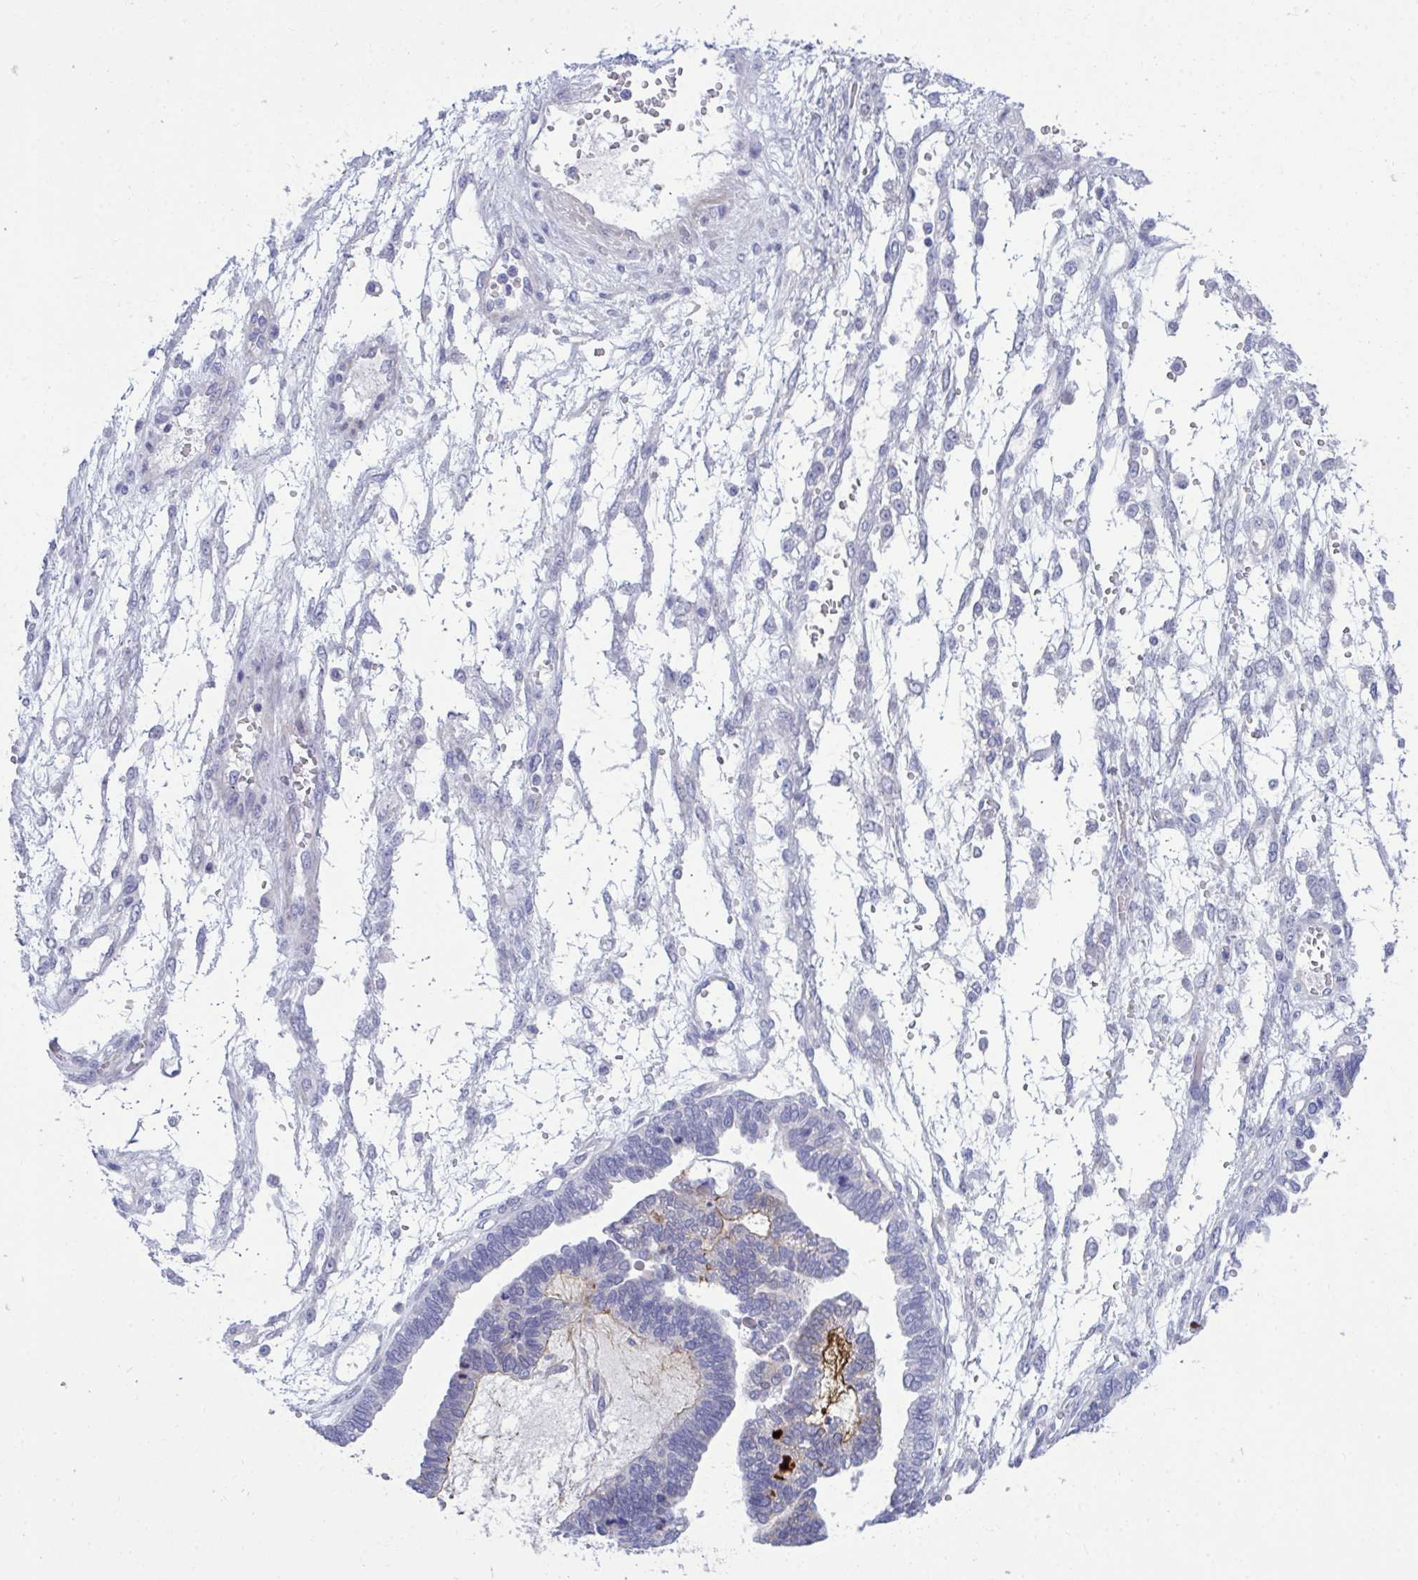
{"staining": {"intensity": "negative", "quantity": "none", "location": "none"}, "tissue": "ovarian cancer", "cell_type": "Tumor cells", "image_type": "cancer", "snomed": [{"axis": "morphology", "description": "Cystadenocarcinoma, serous, NOS"}, {"axis": "topography", "description": "Ovary"}], "caption": "This histopathology image is of ovarian serous cystadenocarcinoma stained with IHC to label a protein in brown with the nuclei are counter-stained blue. There is no staining in tumor cells.", "gene": "MED9", "patient": {"sex": "female", "age": 51}}